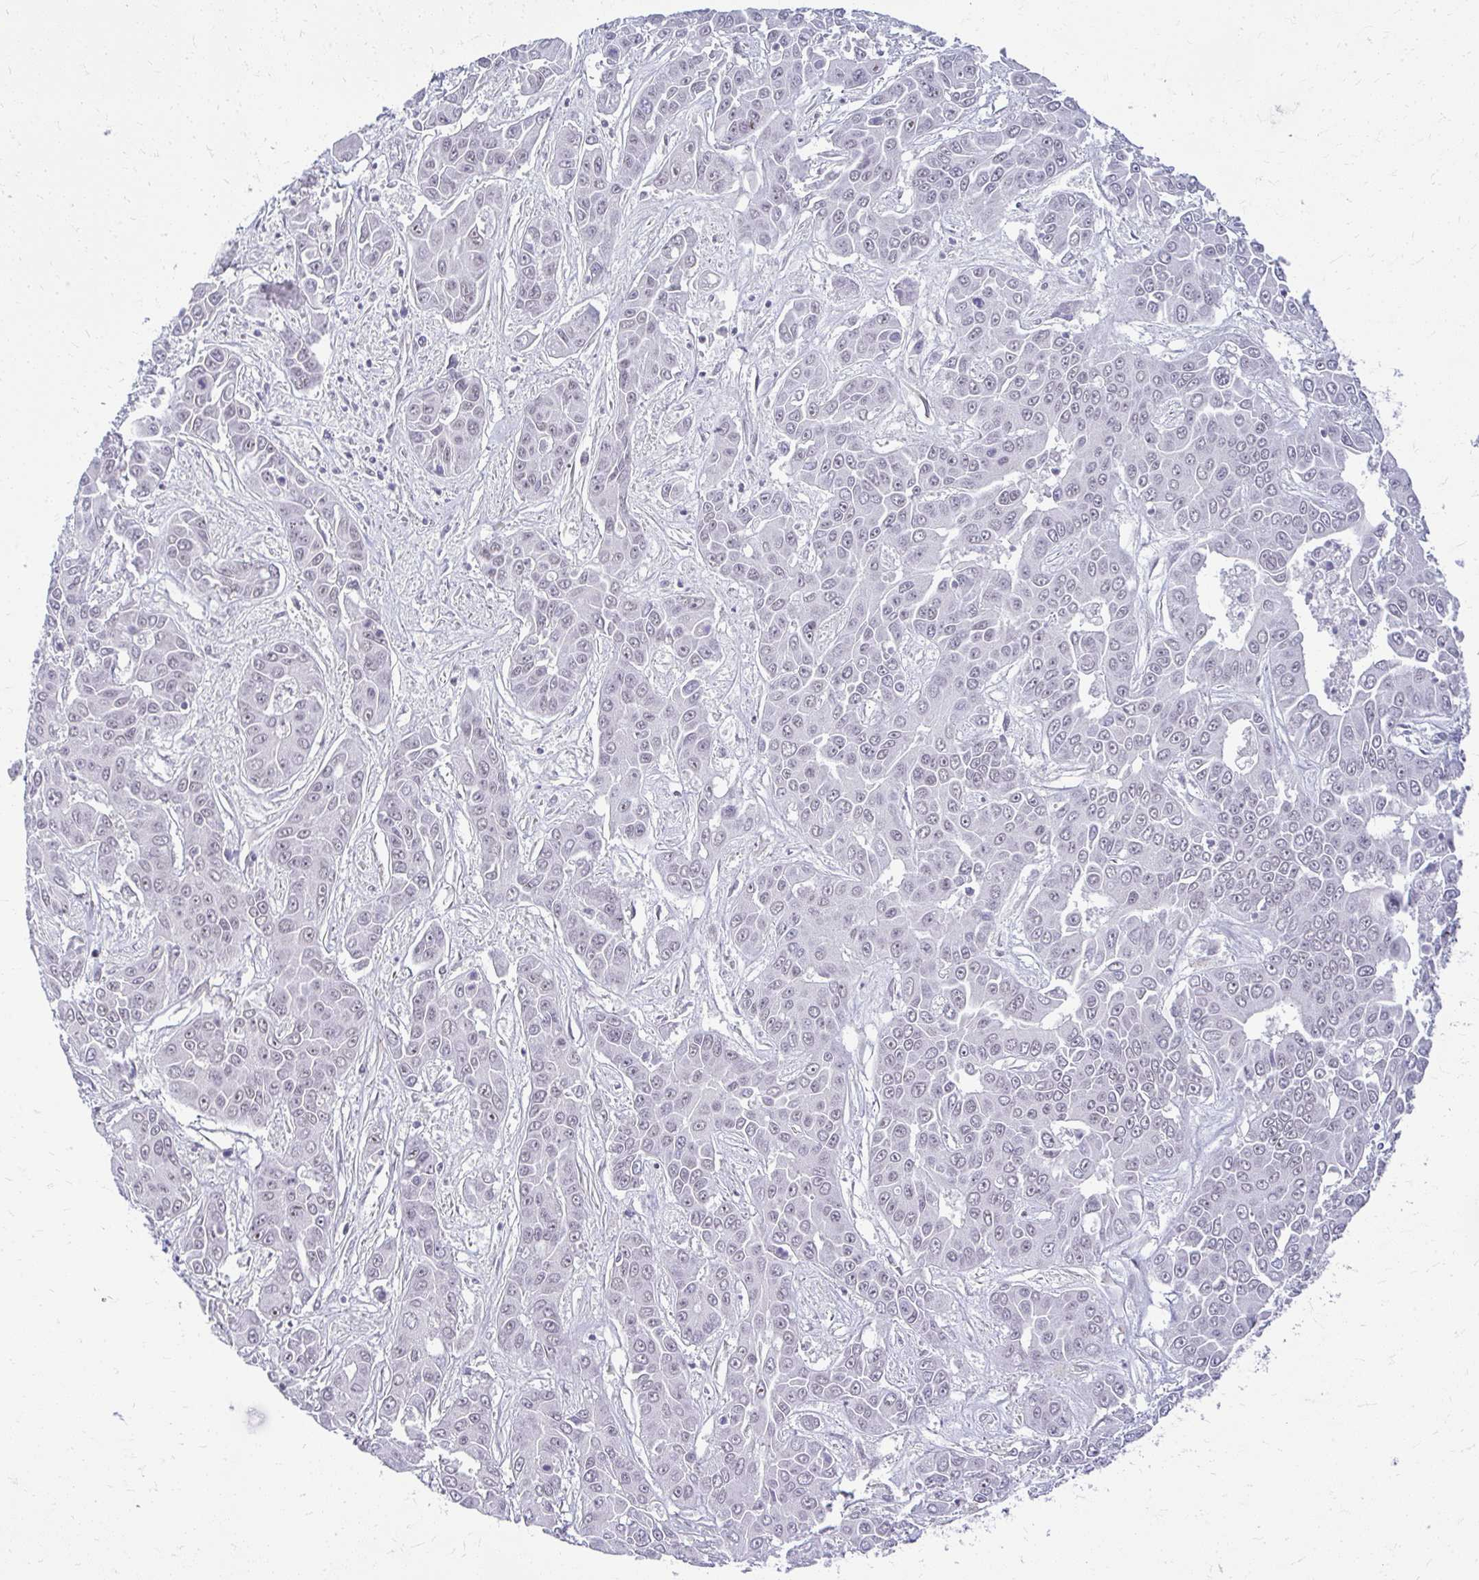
{"staining": {"intensity": "negative", "quantity": "none", "location": "none"}, "tissue": "liver cancer", "cell_type": "Tumor cells", "image_type": "cancer", "snomed": [{"axis": "morphology", "description": "Cholangiocarcinoma"}, {"axis": "topography", "description": "Liver"}], "caption": "Image shows no significant protein positivity in tumor cells of liver cancer. Brightfield microscopy of immunohistochemistry (IHC) stained with DAB (3,3'-diaminobenzidine) (brown) and hematoxylin (blue), captured at high magnification.", "gene": "TEX33", "patient": {"sex": "female", "age": 52}}